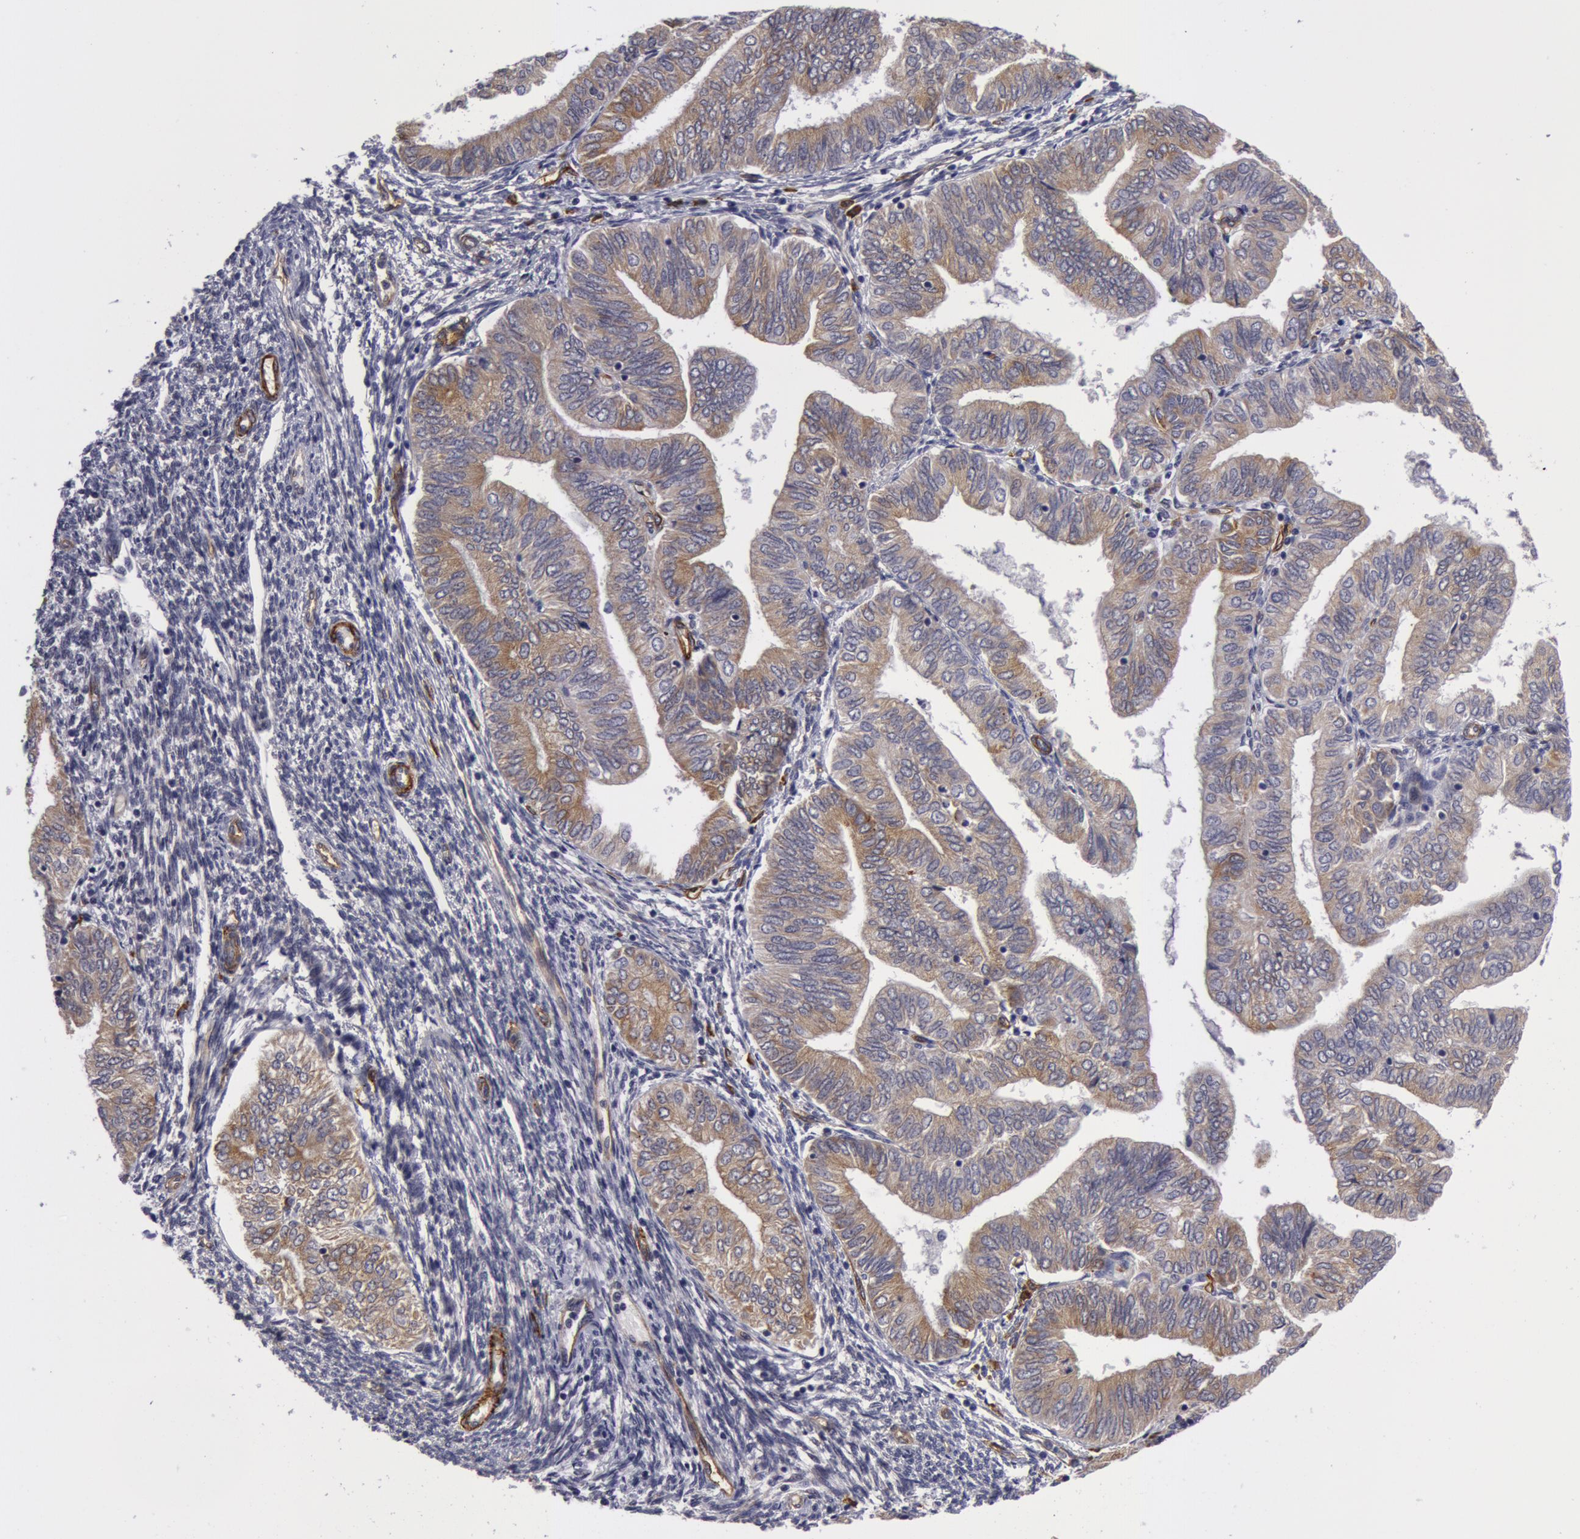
{"staining": {"intensity": "weak", "quantity": ">75%", "location": "cytoplasmic/membranous"}, "tissue": "endometrial cancer", "cell_type": "Tumor cells", "image_type": "cancer", "snomed": [{"axis": "morphology", "description": "Adenocarcinoma, NOS"}, {"axis": "topography", "description": "Endometrium"}], "caption": "Immunohistochemical staining of endometrial cancer (adenocarcinoma) reveals low levels of weak cytoplasmic/membranous positivity in about >75% of tumor cells.", "gene": "IL23A", "patient": {"sex": "female", "age": 51}}